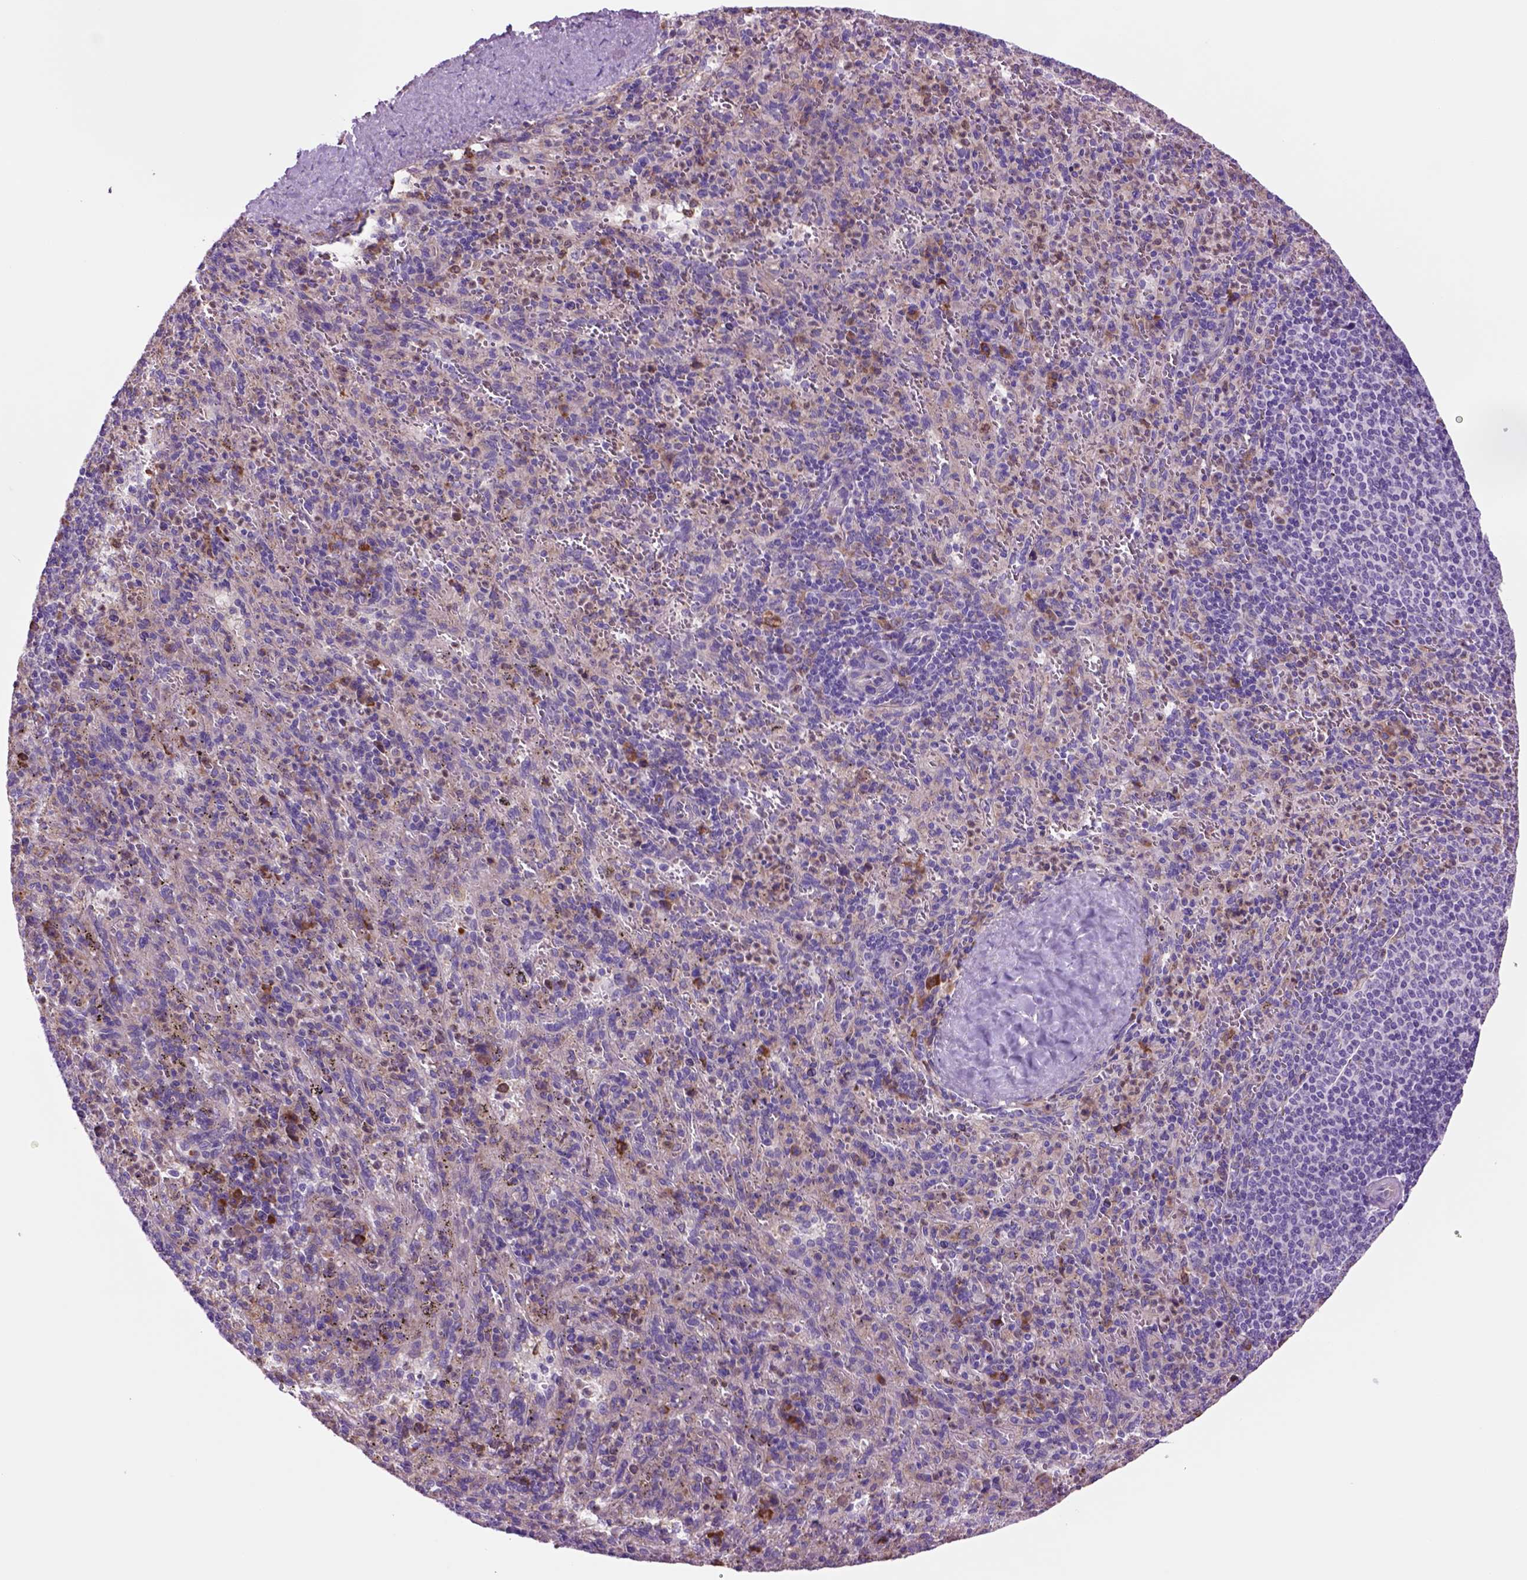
{"staining": {"intensity": "moderate", "quantity": "<25%", "location": "cytoplasmic/membranous"}, "tissue": "spleen", "cell_type": "Cells in red pulp", "image_type": "normal", "snomed": [{"axis": "morphology", "description": "Normal tissue, NOS"}, {"axis": "topography", "description": "Spleen"}], "caption": "Approximately <25% of cells in red pulp in normal human spleen reveal moderate cytoplasmic/membranous protein expression as visualized by brown immunohistochemical staining.", "gene": "PIAS3", "patient": {"sex": "male", "age": 57}}